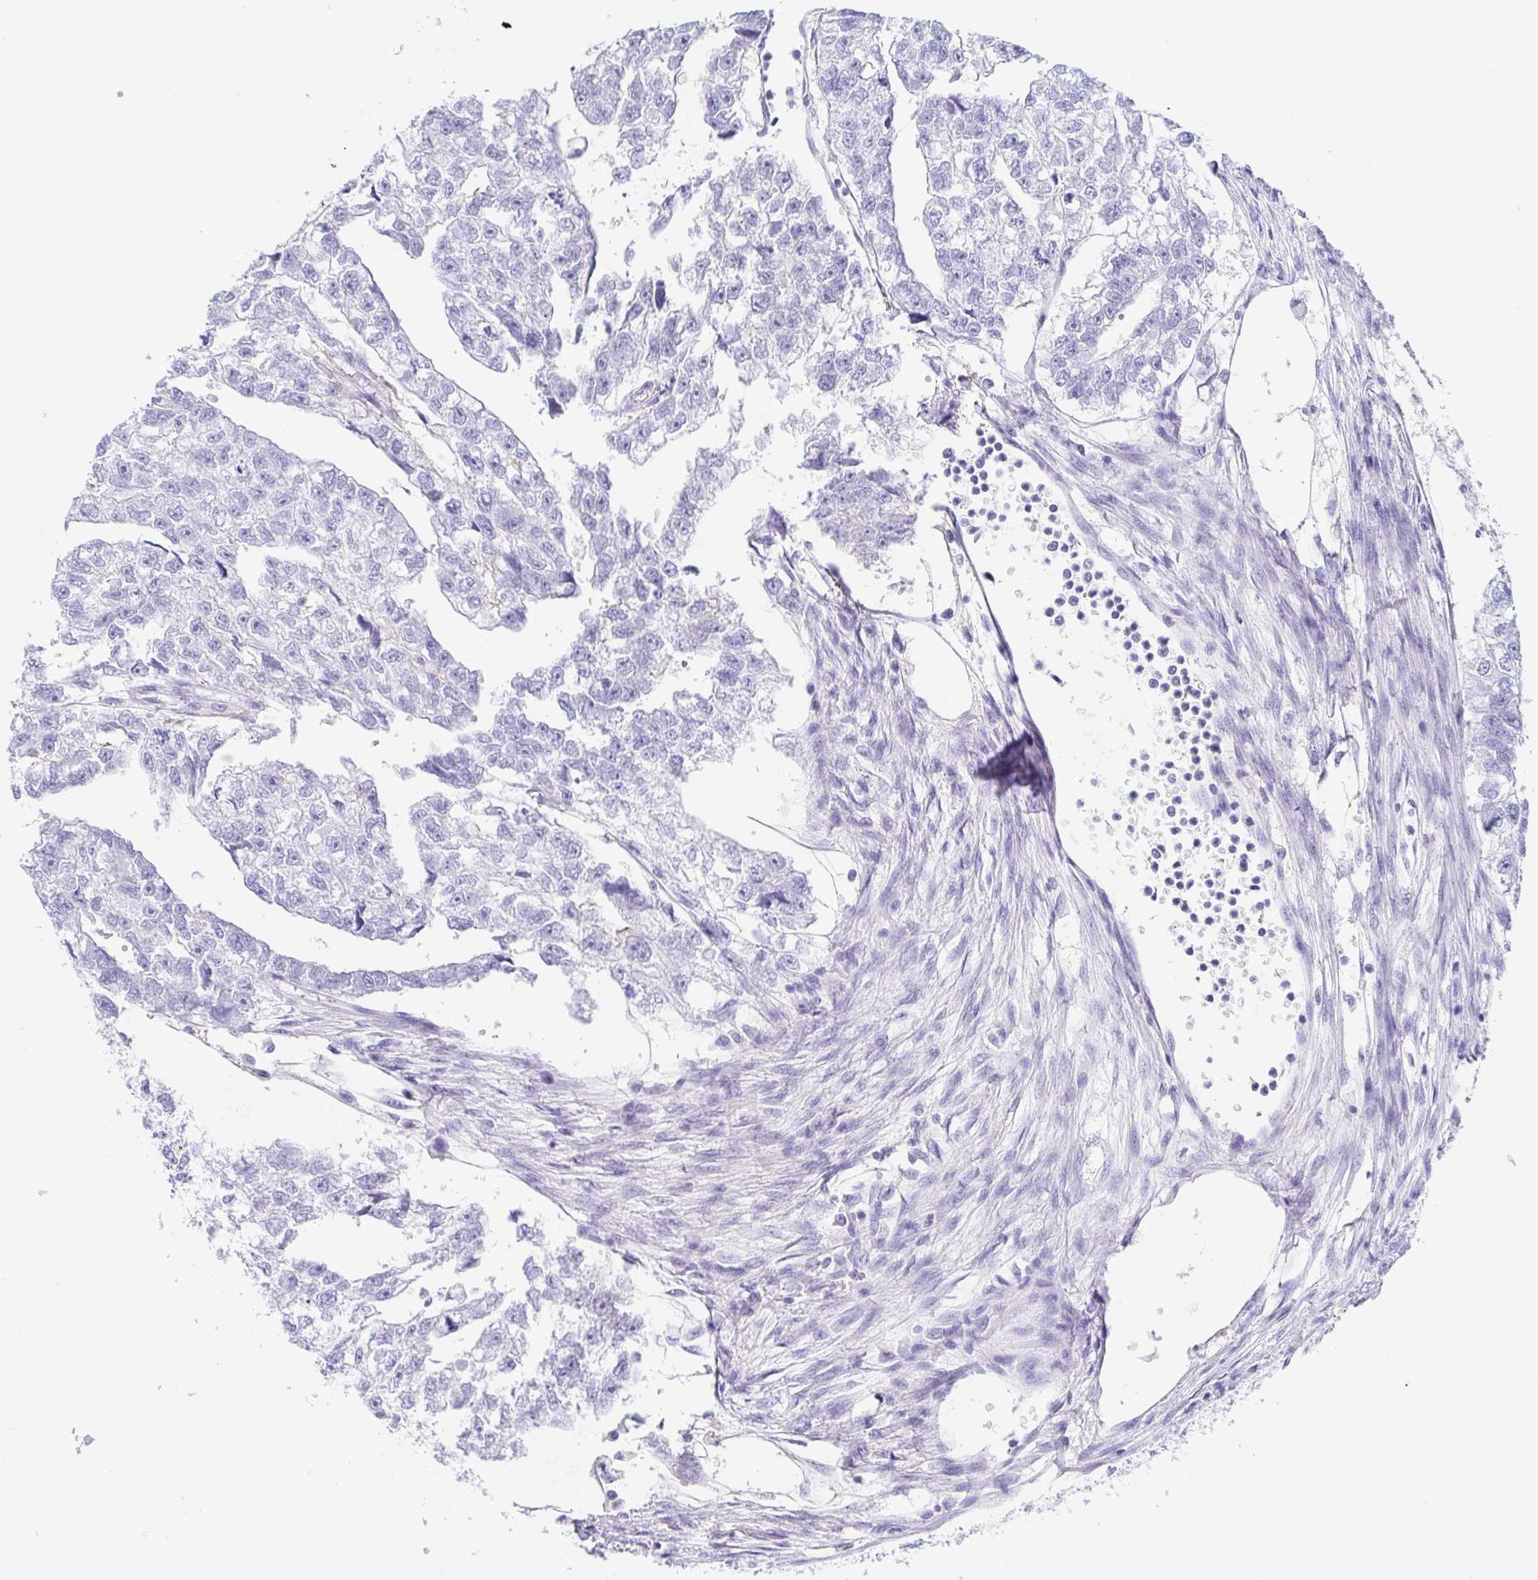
{"staining": {"intensity": "negative", "quantity": "none", "location": "none"}, "tissue": "testis cancer", "cell_type": "Tumor cells", "image_type": "cancer", "snomed": [{"axis": "morphology", "description": "Carcinoma, Embryonal, NOS"}, {"axis": "morphology", "description": "Teratoma, malignant, NOS"}, {"axis": "topography", "description": "Testis"}], "caption": "There is no significant expression in tumor cells of embryonal carcinoma (testis).", "gene": "GKN1", "patient": {"sex": "male", "age": 44}}